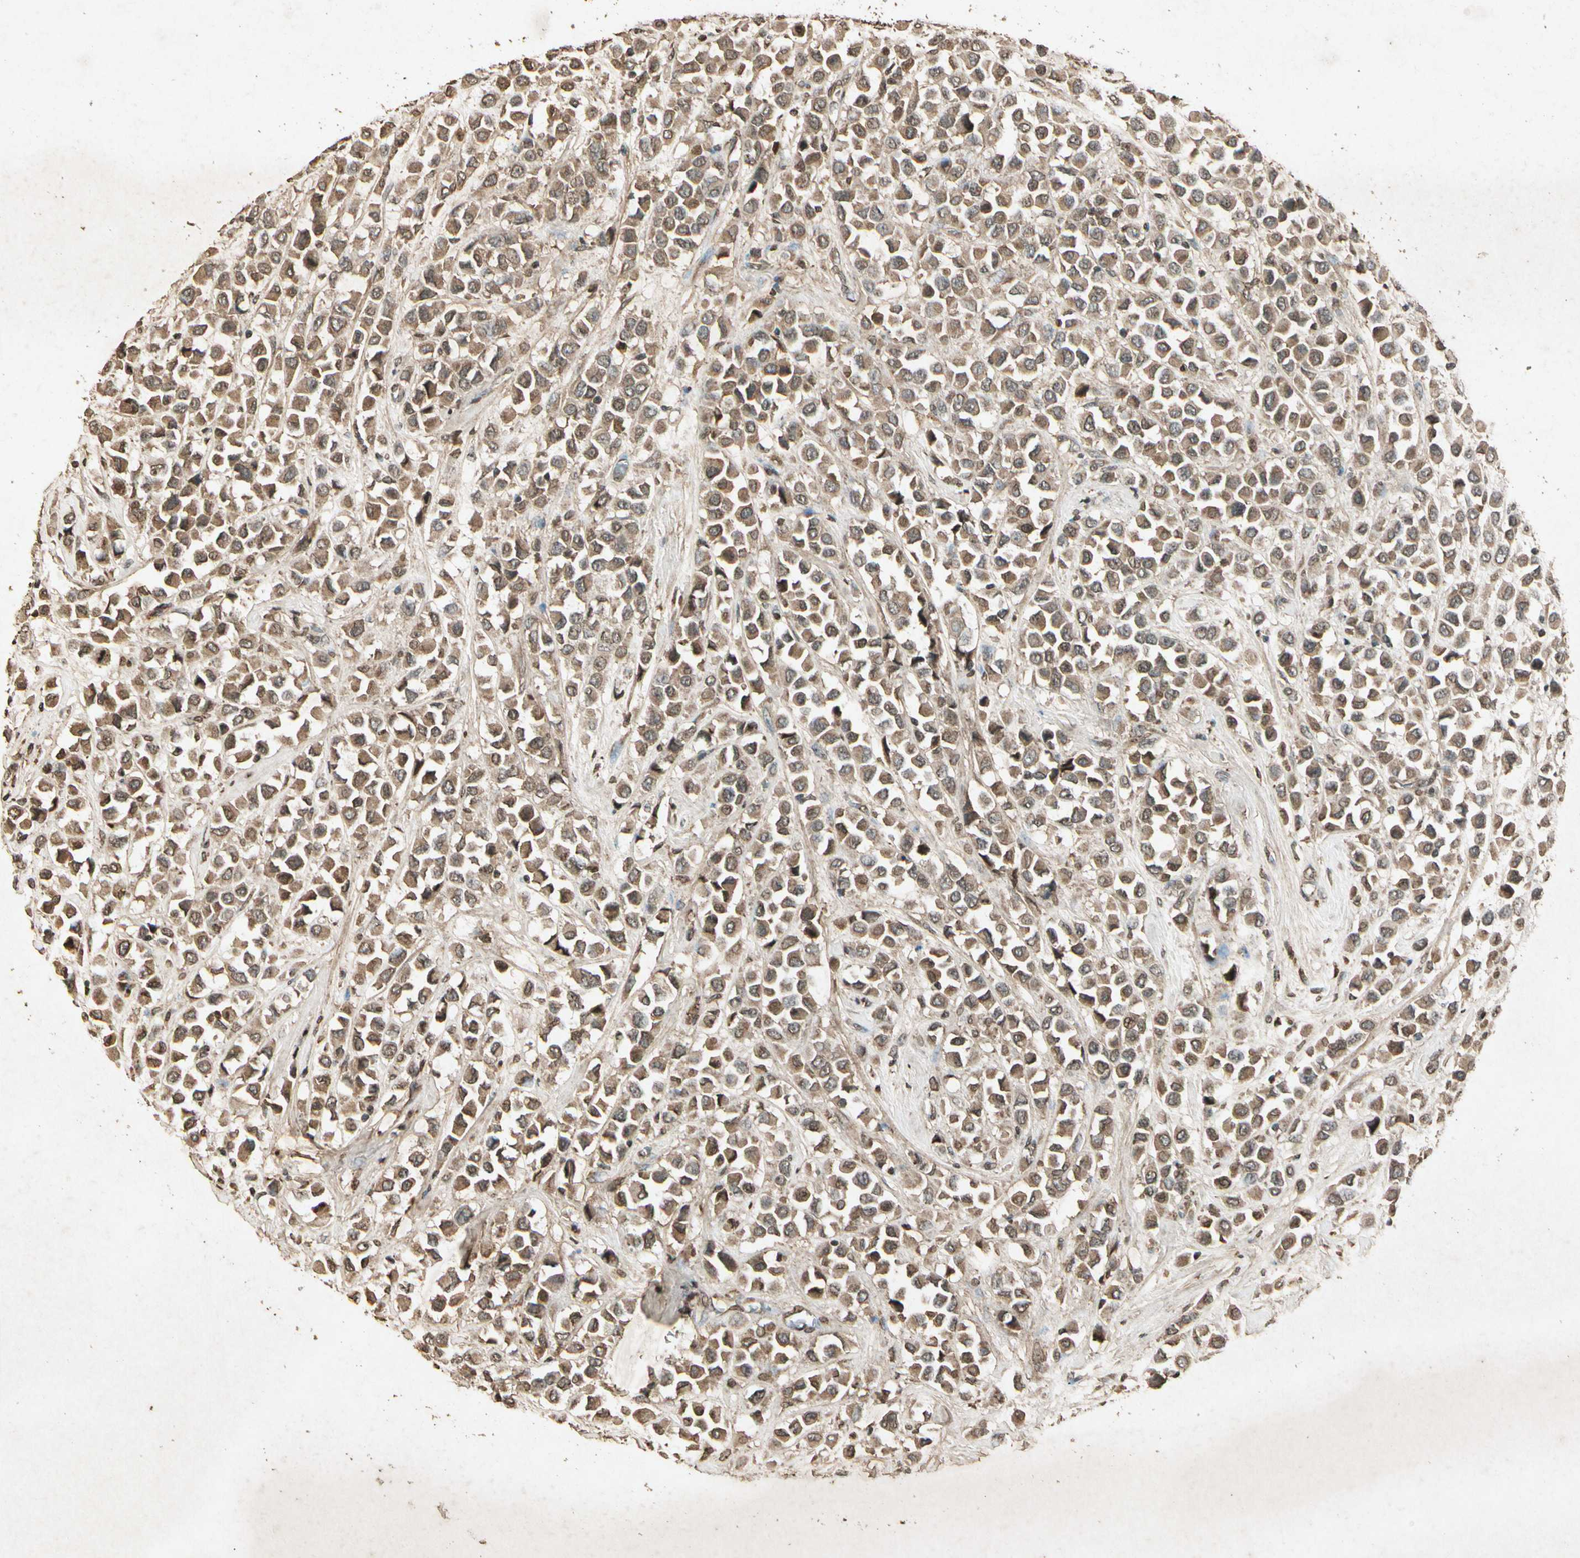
{"staining": {"intensity": "moderate", "quantity": ">75%", "location": "cytoplasmic/membranous"}, "tissue": "breast cancer", "cell_type": "Tumor cells", "image_type": "cancer", "snomed": [{"axis": "morphology", "description": "Duct carcinoma"}, {"axis": "topography", "description": "Breast"}], "caption": "Breast infiltrating ductal carcinoma stained for a protein (brown) reveals moderate cytoplasmic/membranous positive staining in approximately >75% of tumor cells.", "gene": "GC", "patient": {"sex": "female", "age": 61}}